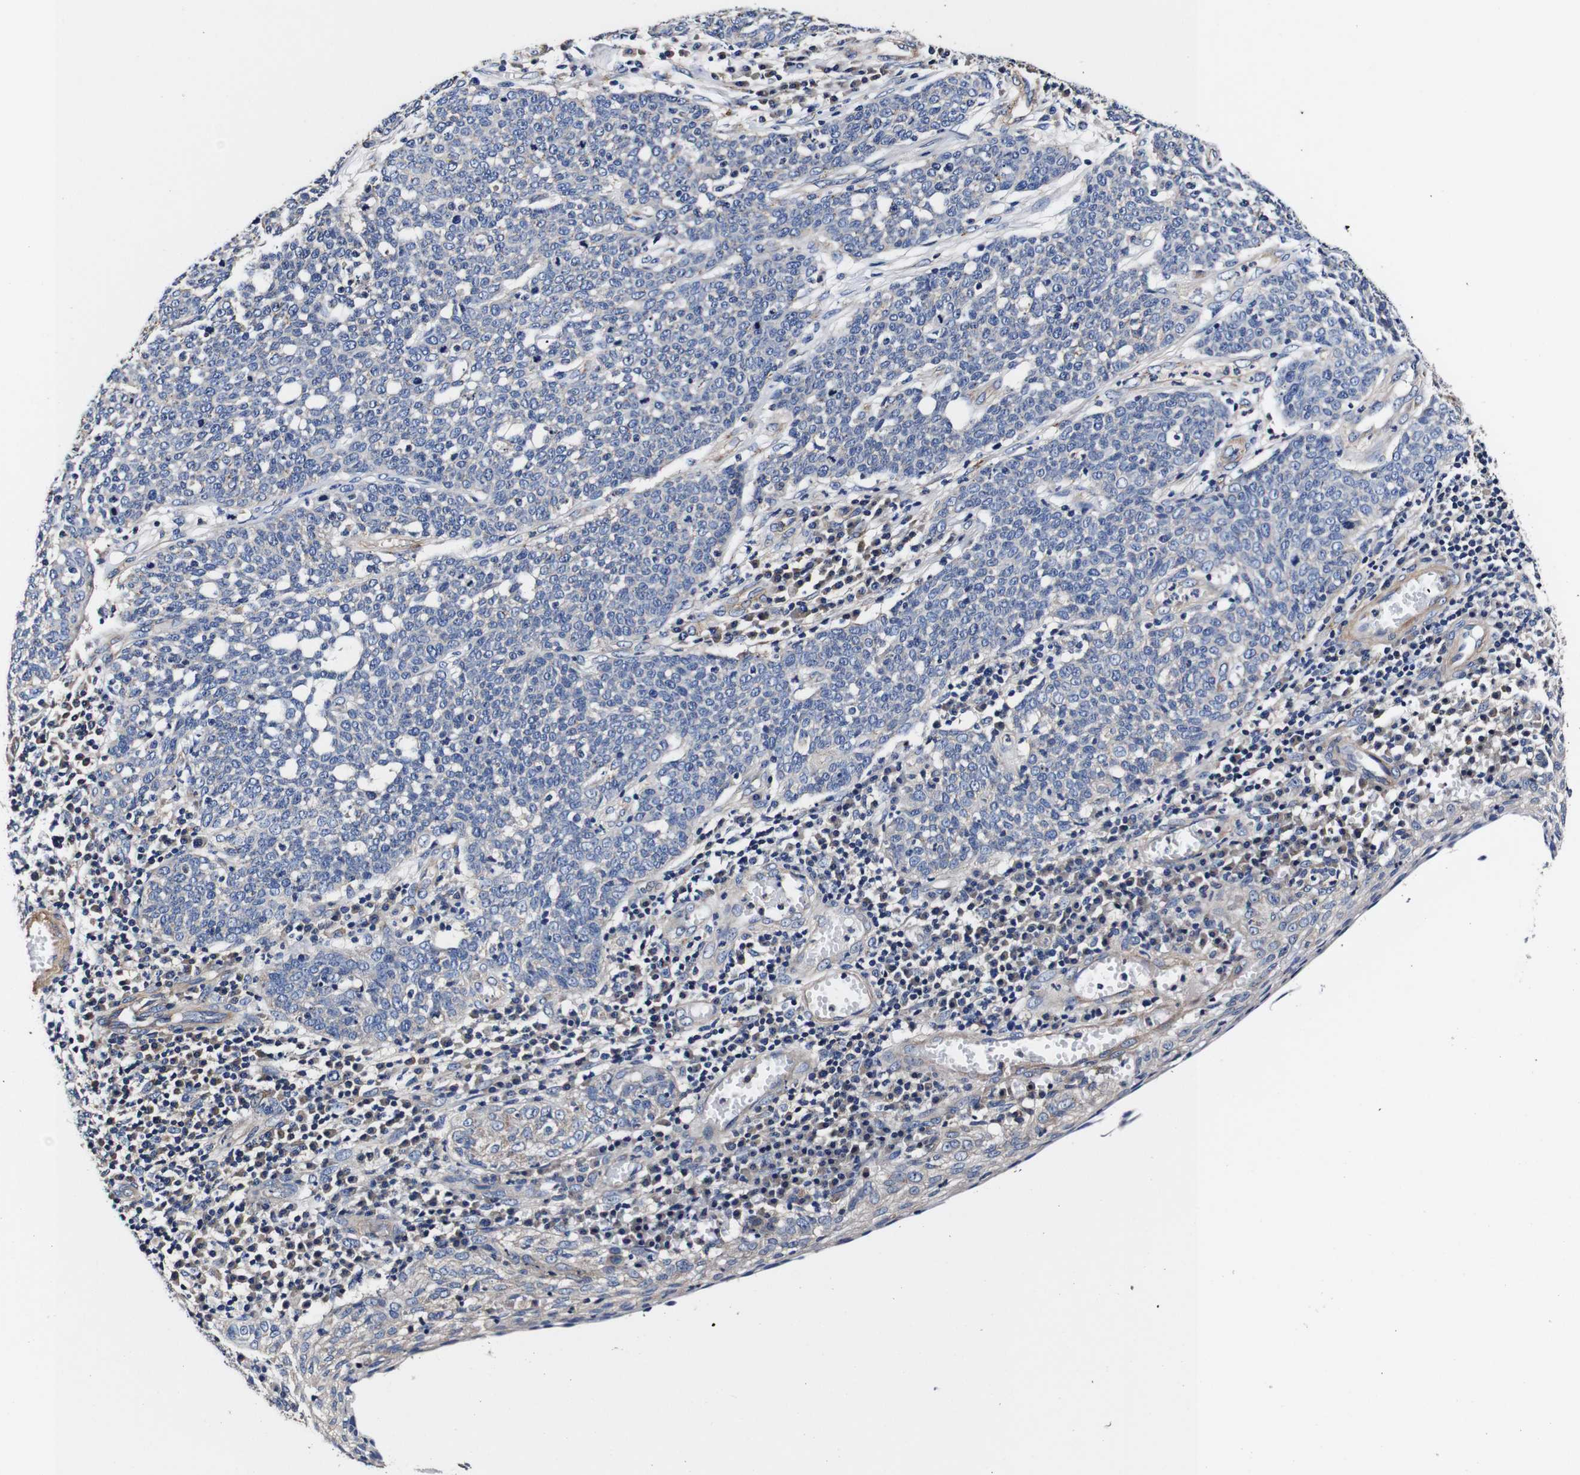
{"staining": {"intensity": "weak", "quantity": "<25%", "location": "cytoplasmic/membranous"}, "tissue": "cervical cancer", "cell_type": "Tumor cells", "image_type": "cancer", "snomed": [{"axis": "morphology", "description": "Squamous cell carcinoma, NOS"}, {"axis": "topography", "description": "Cervix"}], "caption": "Cervical cancer was stained to show a protein in brown. There is no significant expression in tumor cells. (DAB (3,3'-diaminobenzidine) immunohistochemistry, high magnification).", "gene": "PDCD6IP", "patient": {"sex": "female", "age": 34}}